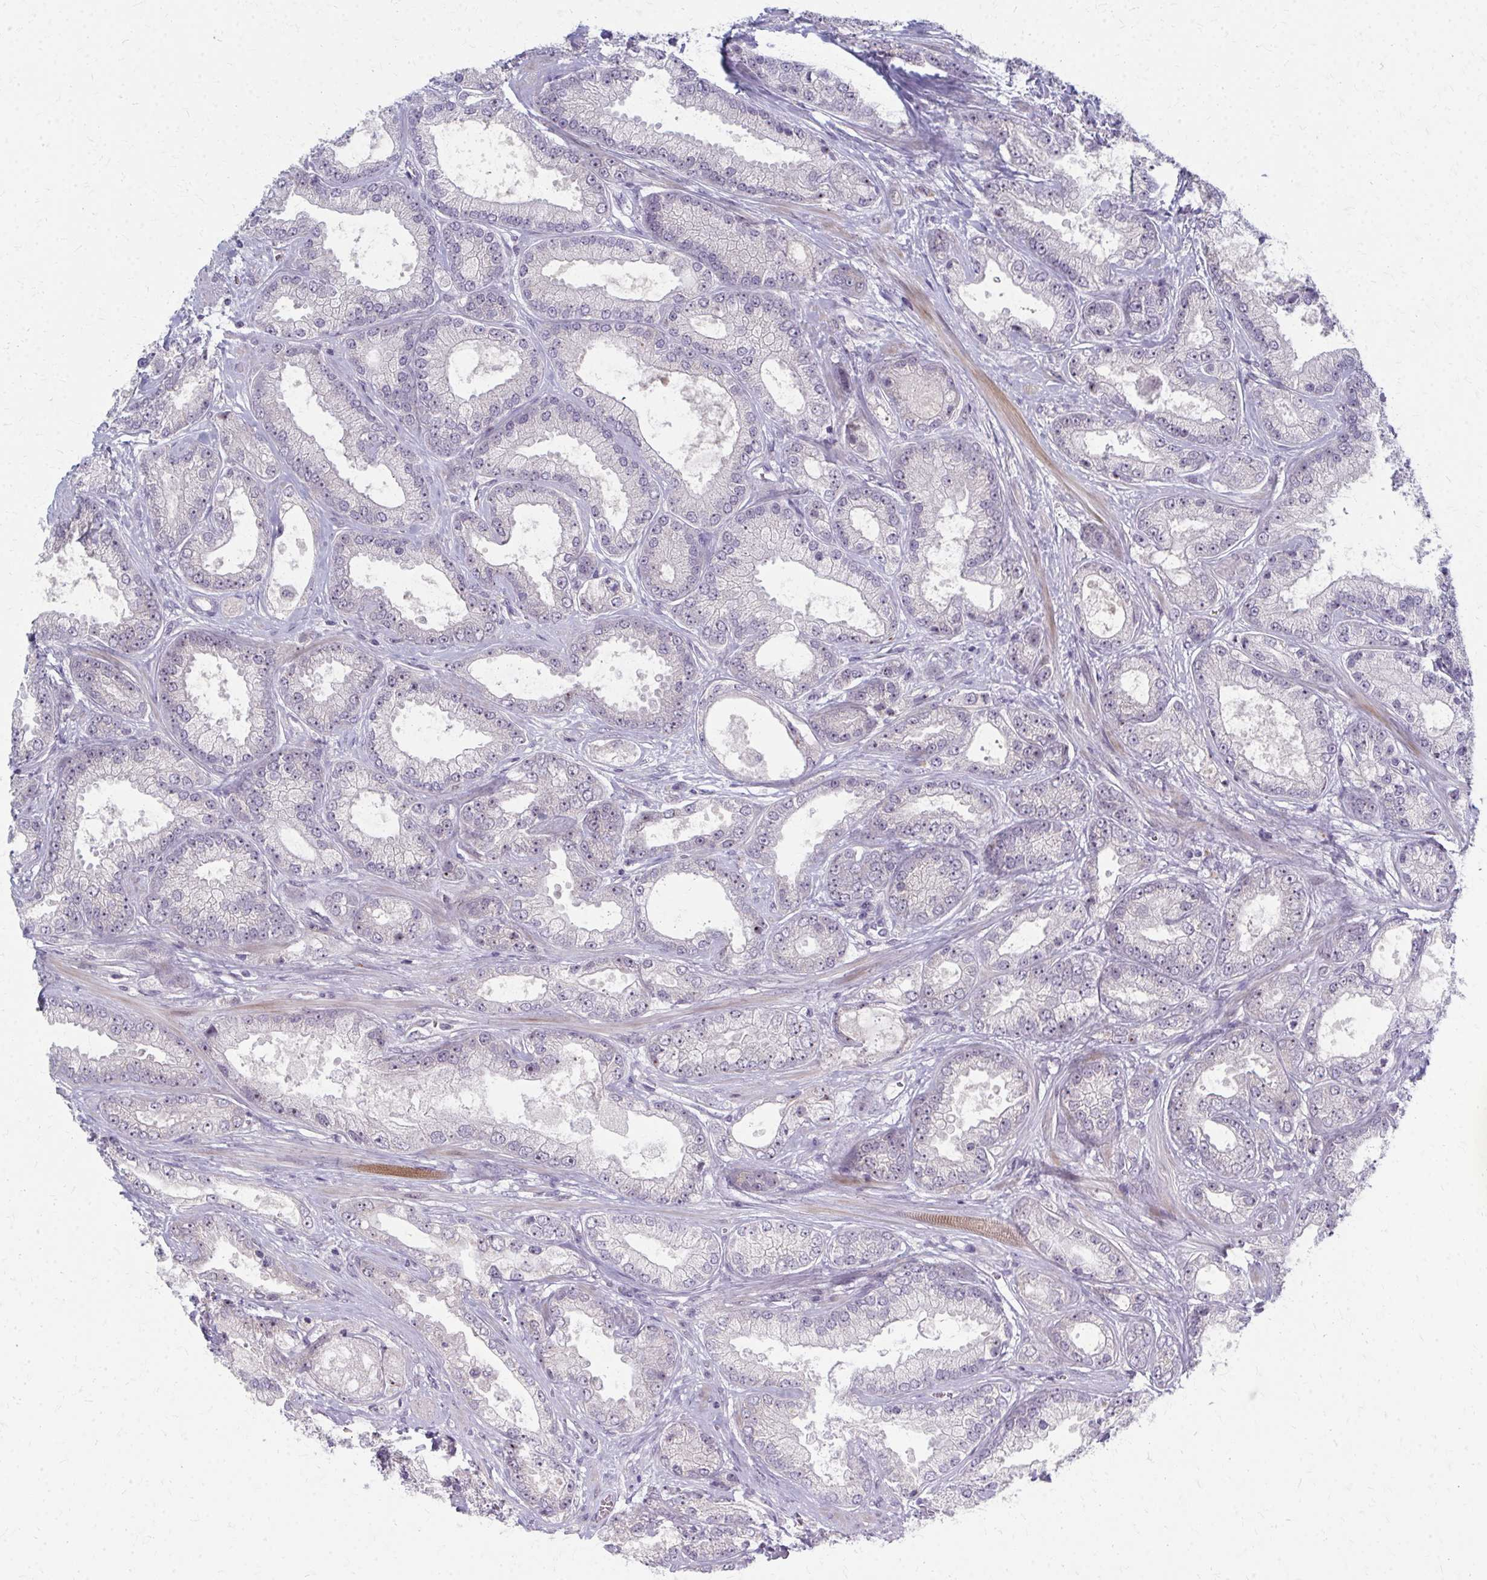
{"staining": {"intensity": "weak", "quantity": "<25%", "location": "nuclear"}, "tissue": "prostate cancer", "cell_type": "Tumor cells", "image_type": "cancer", "snomed": [{"axis": "morphology", "description": "Adenocarcinoma, High grade"}, {"axis": "topography", "description": "Prostate"}], "caption": "High magnification brightfield microscopy of adenocarcinoma (high-grade) (prostate) stained with DAB (3,3'-diaminobenzidine) (brown) and counterstained with hematoxylin (blue): tumor cells show no significant expression.", "gene": "NUDT16", "patient": {"sex": "male", "age": 67}}